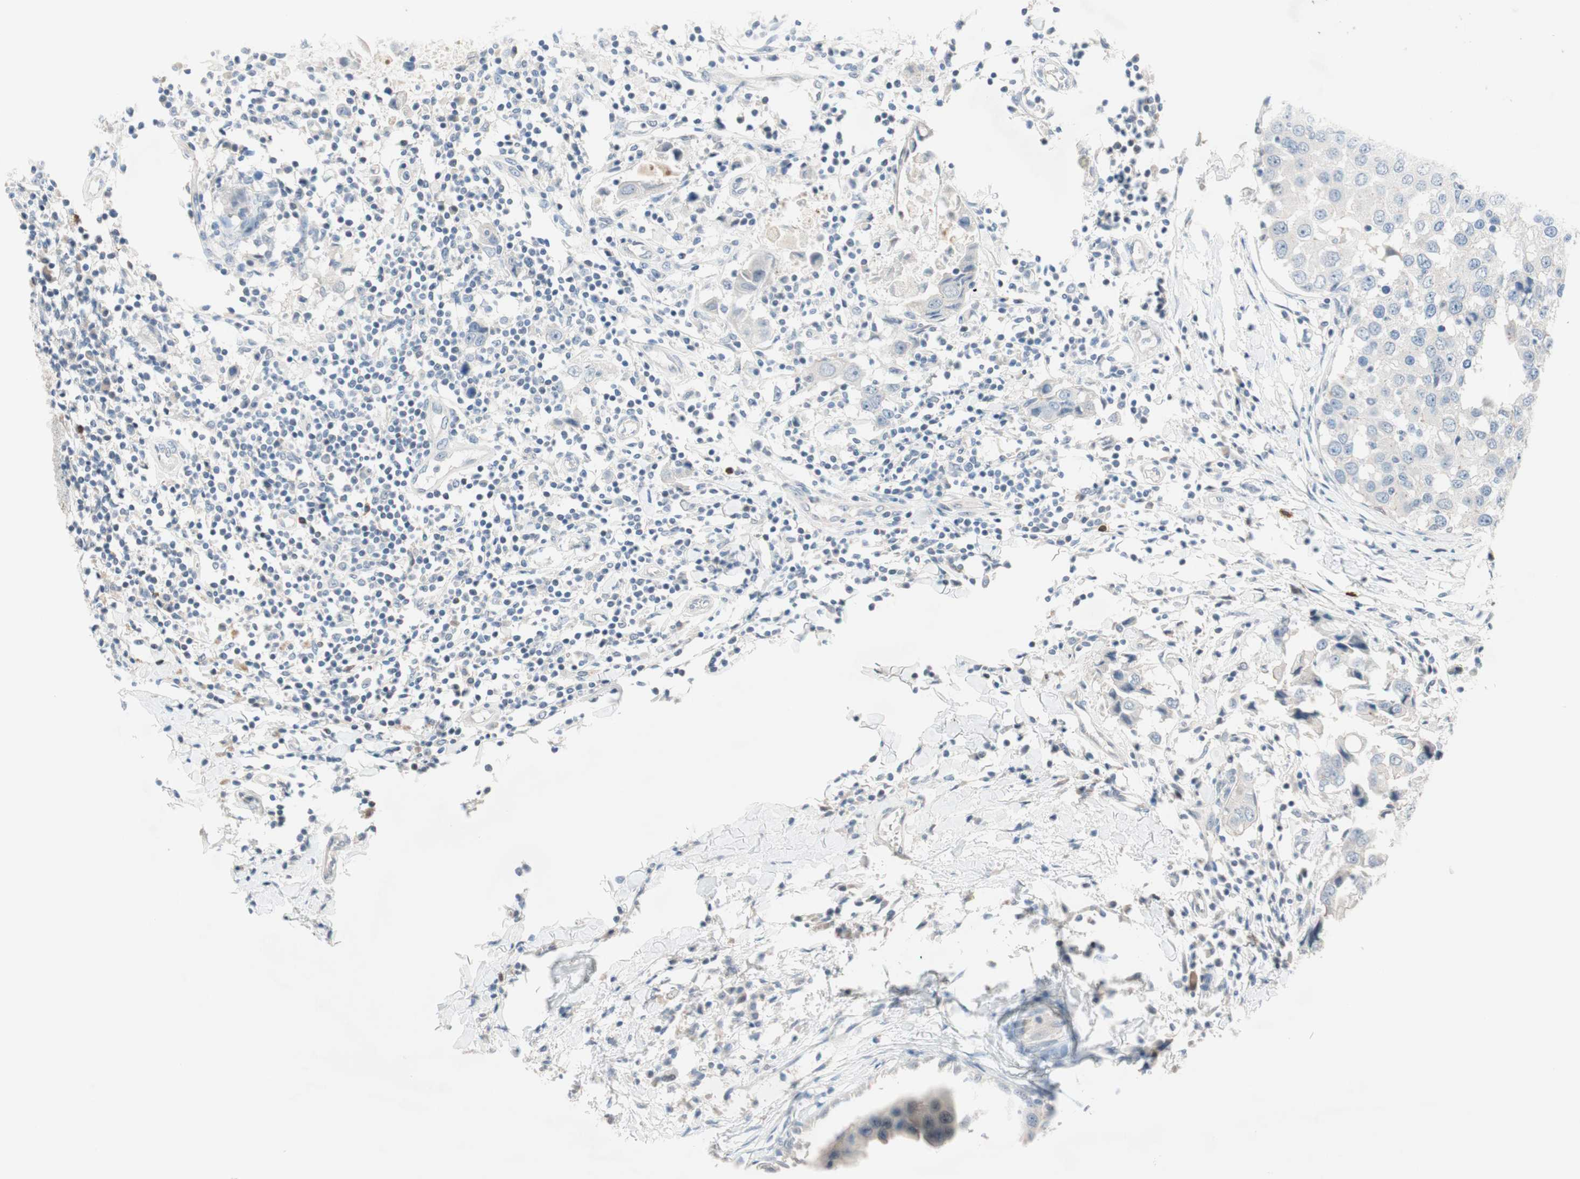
{"staining": {"intensity": "negative", "quantity": "none", "location": "none"}, "tissue": "breast cancer", "cell_type": "Tumor cells", "image_type": "cancer", "snomed": [{"axis": "morphology", "description": "Duct carcinoma"}, {"axis": "topography", "description": "Breast"}], "caption": "Invasive ductal carcinoma (breast) was stained to show a protein in brown. There is no significant staining in tumor cells. (Brightfield microscopy of DAB IHC at high magnification).", "gene": "PDZK1", "patient": {"sex": "female", "age": 27}}